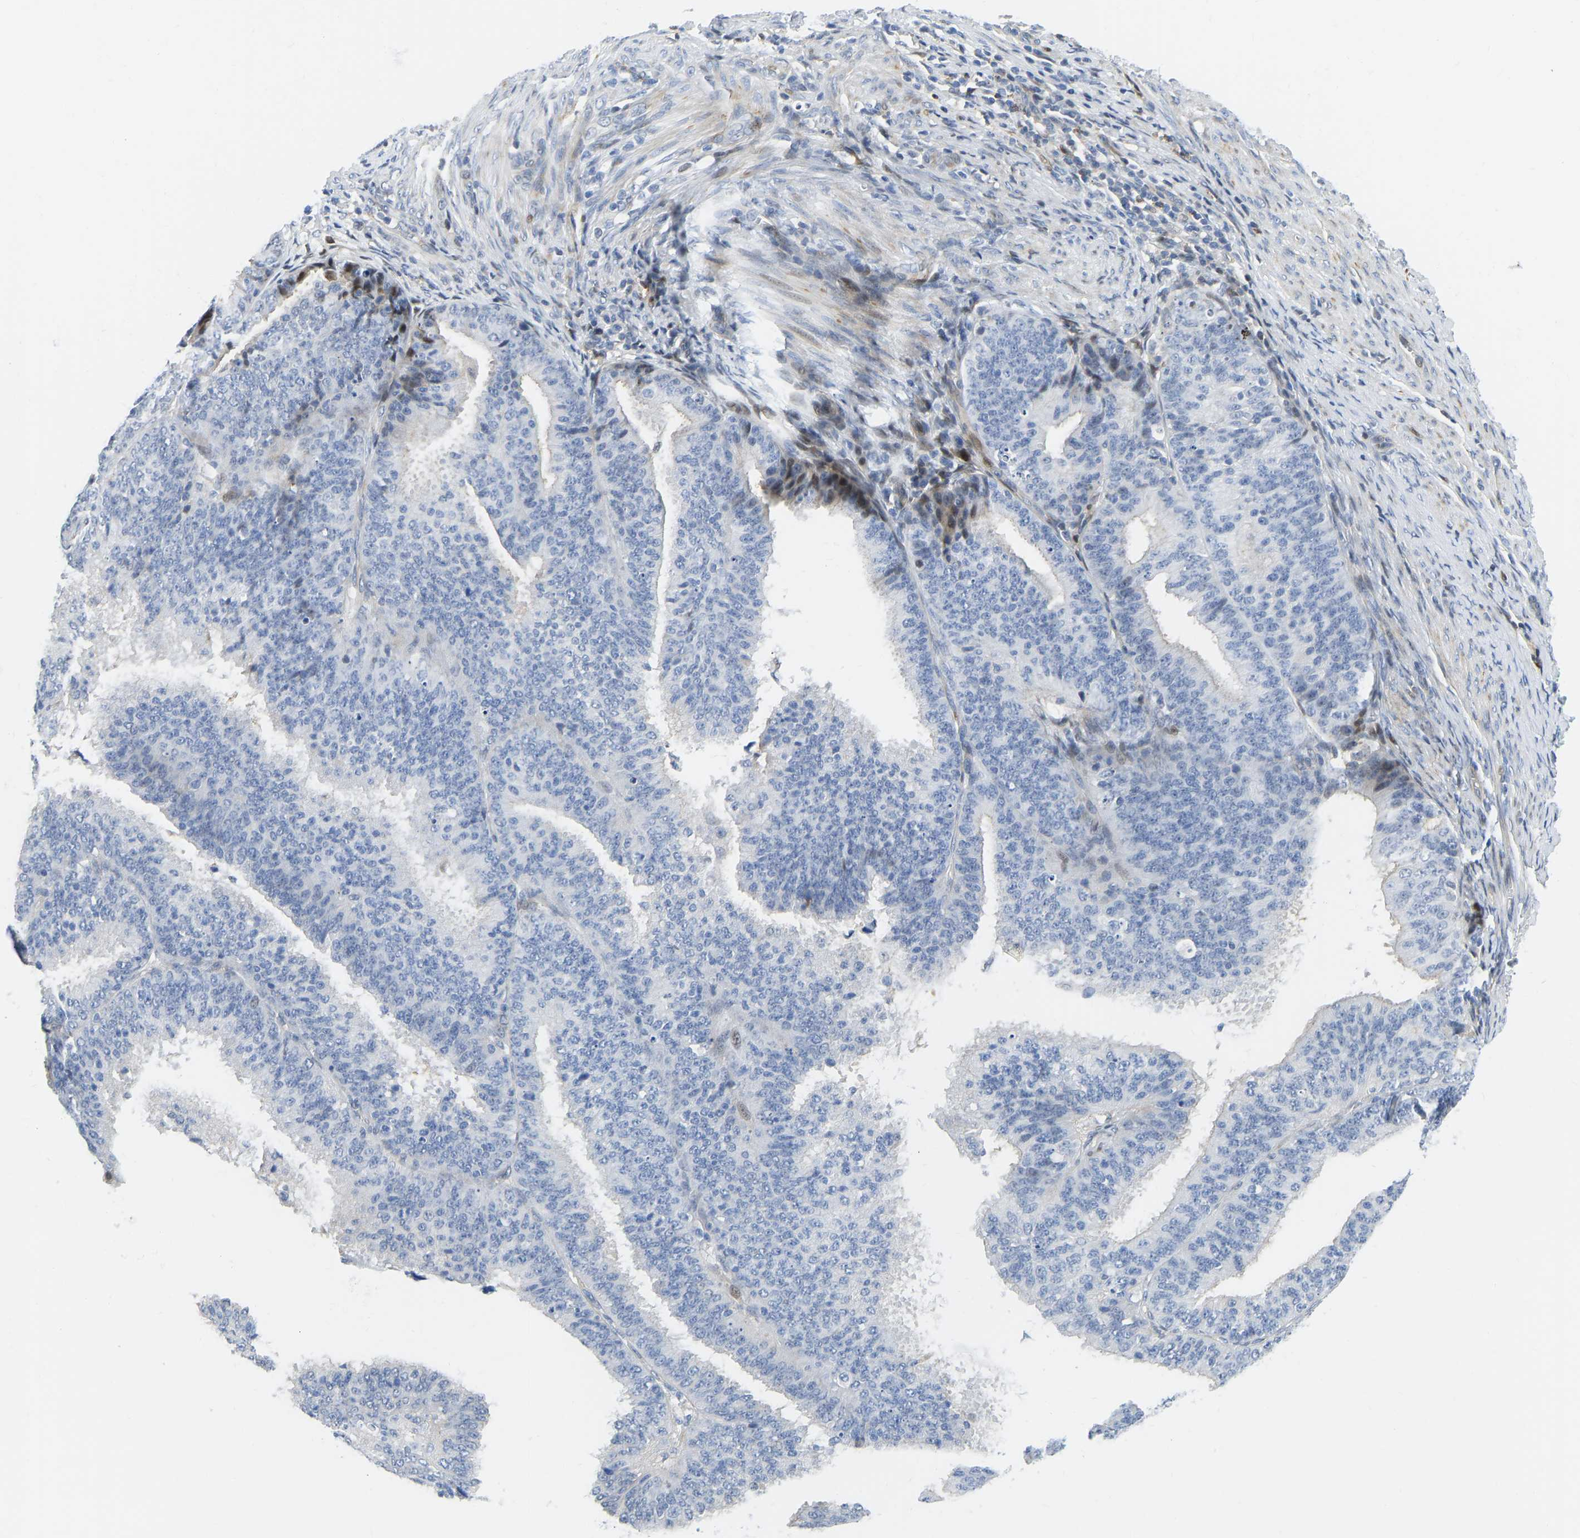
{"staining": {"intensity": "negative", "quantity": "none", "location": "none"}, "tissue": "endometrial cancer", "cell_type": "Tumor cells", "image_type": "cancer", "snomed": [{"axis": "morphology", "description": "Adenocarcinoma, NOS"}, {"axis": "topography", "description": "Endometrium"}], "caption": "Endometrial cancer stained for a protein using immunohistochemistry shows no staining tumor cells.", "gene": "HDAC5", "patient": {"sex": "female", "age": 70}}